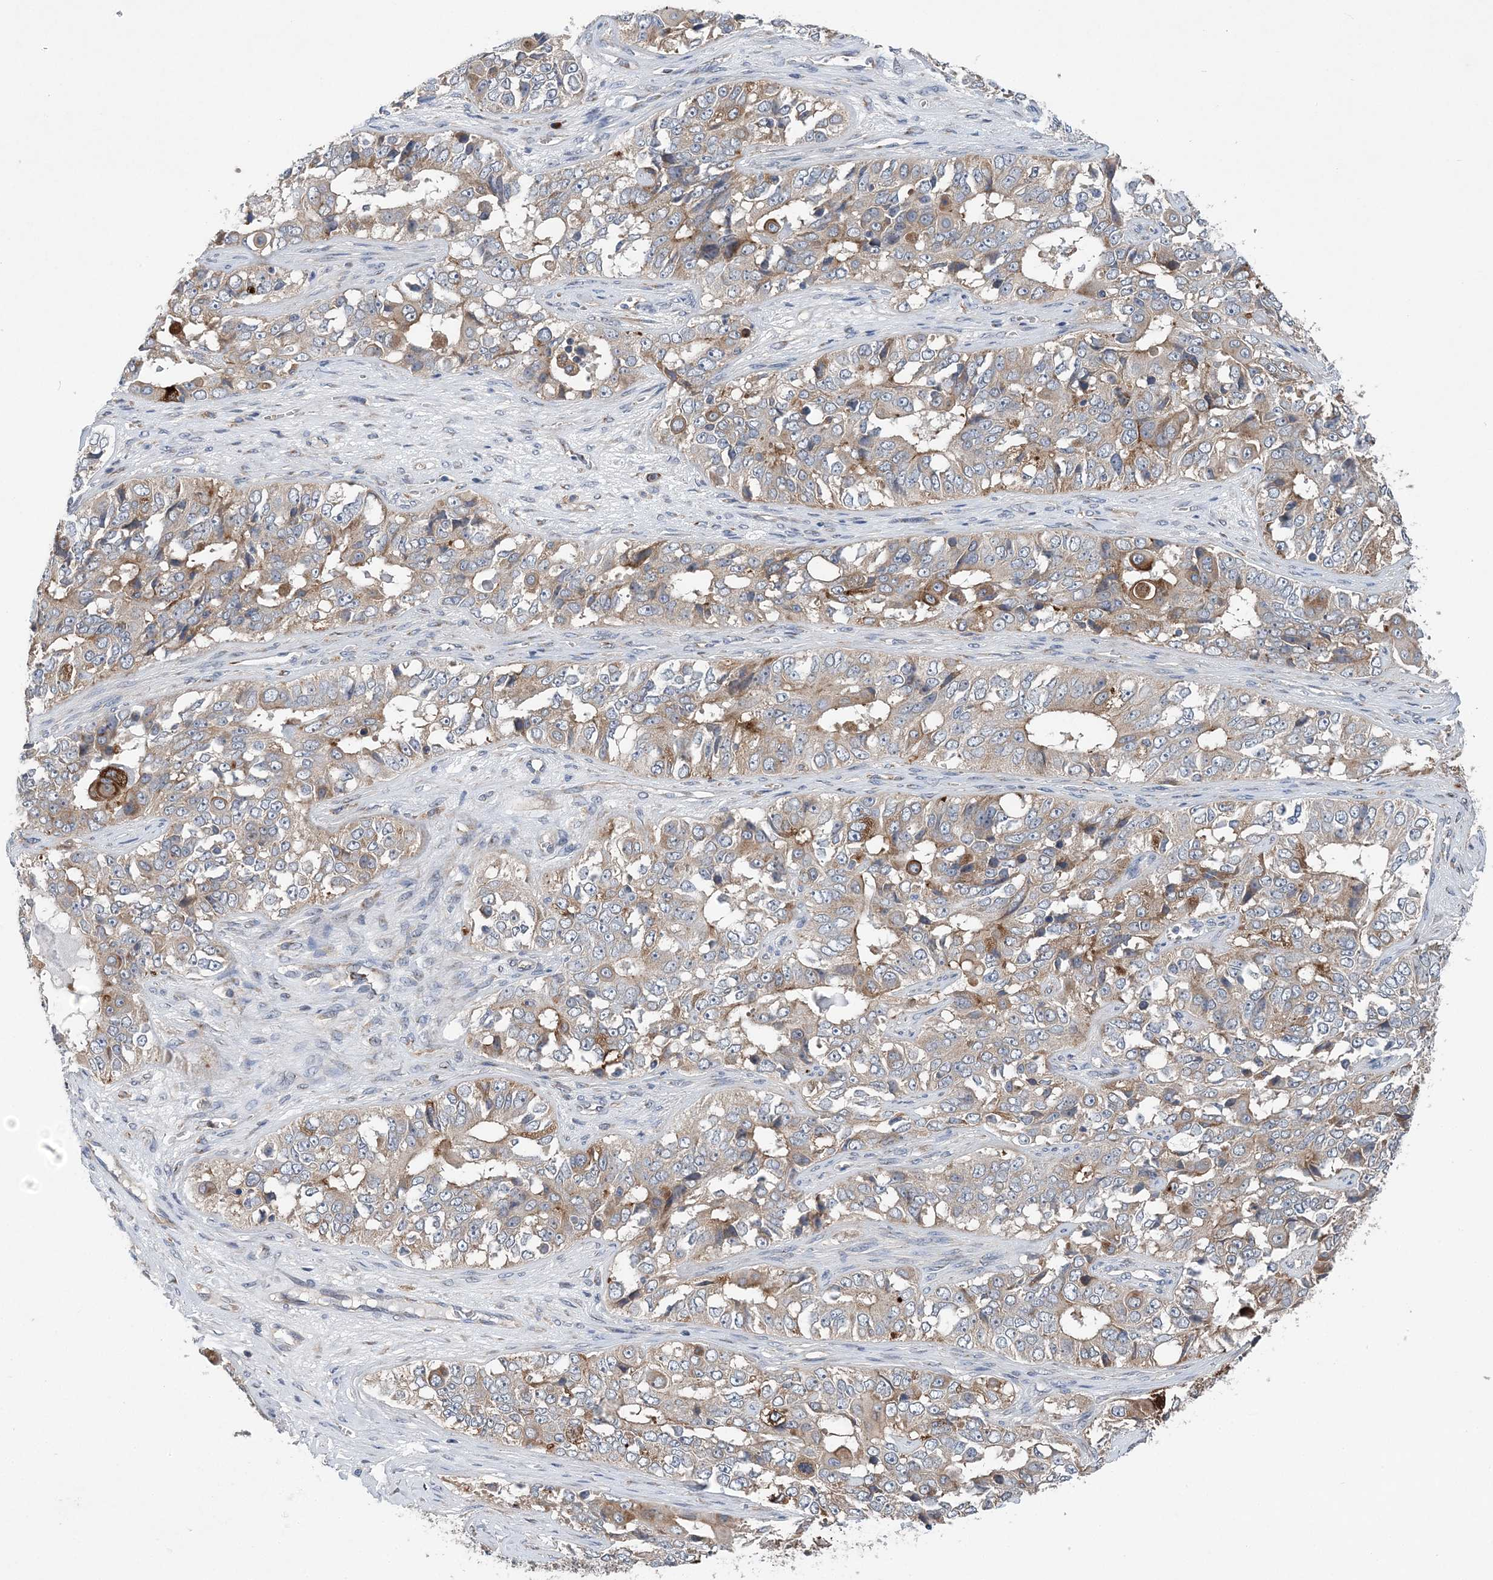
{"staining": {"intensity": "moderate", "quantity": "<25%", "location": "cytoplasmic/membranous"}, "tissue": "ovarian cancer", "cell_type": "Tumor cells", "image_type": "cancer", "snomed": [{"axis": "morphology", "description": "Carcinoma, endometroid"}, {"axis": "topography", "description": "Ovary"}], "caption": "A brown stain shows moderate cytoplasmic/membranous positivity of a protein in human ovarian cancer (endometroid carcinoma) tumor cells.", "gene": "PTTG1IP", "patient": {"sex": "female", "age": 51}}